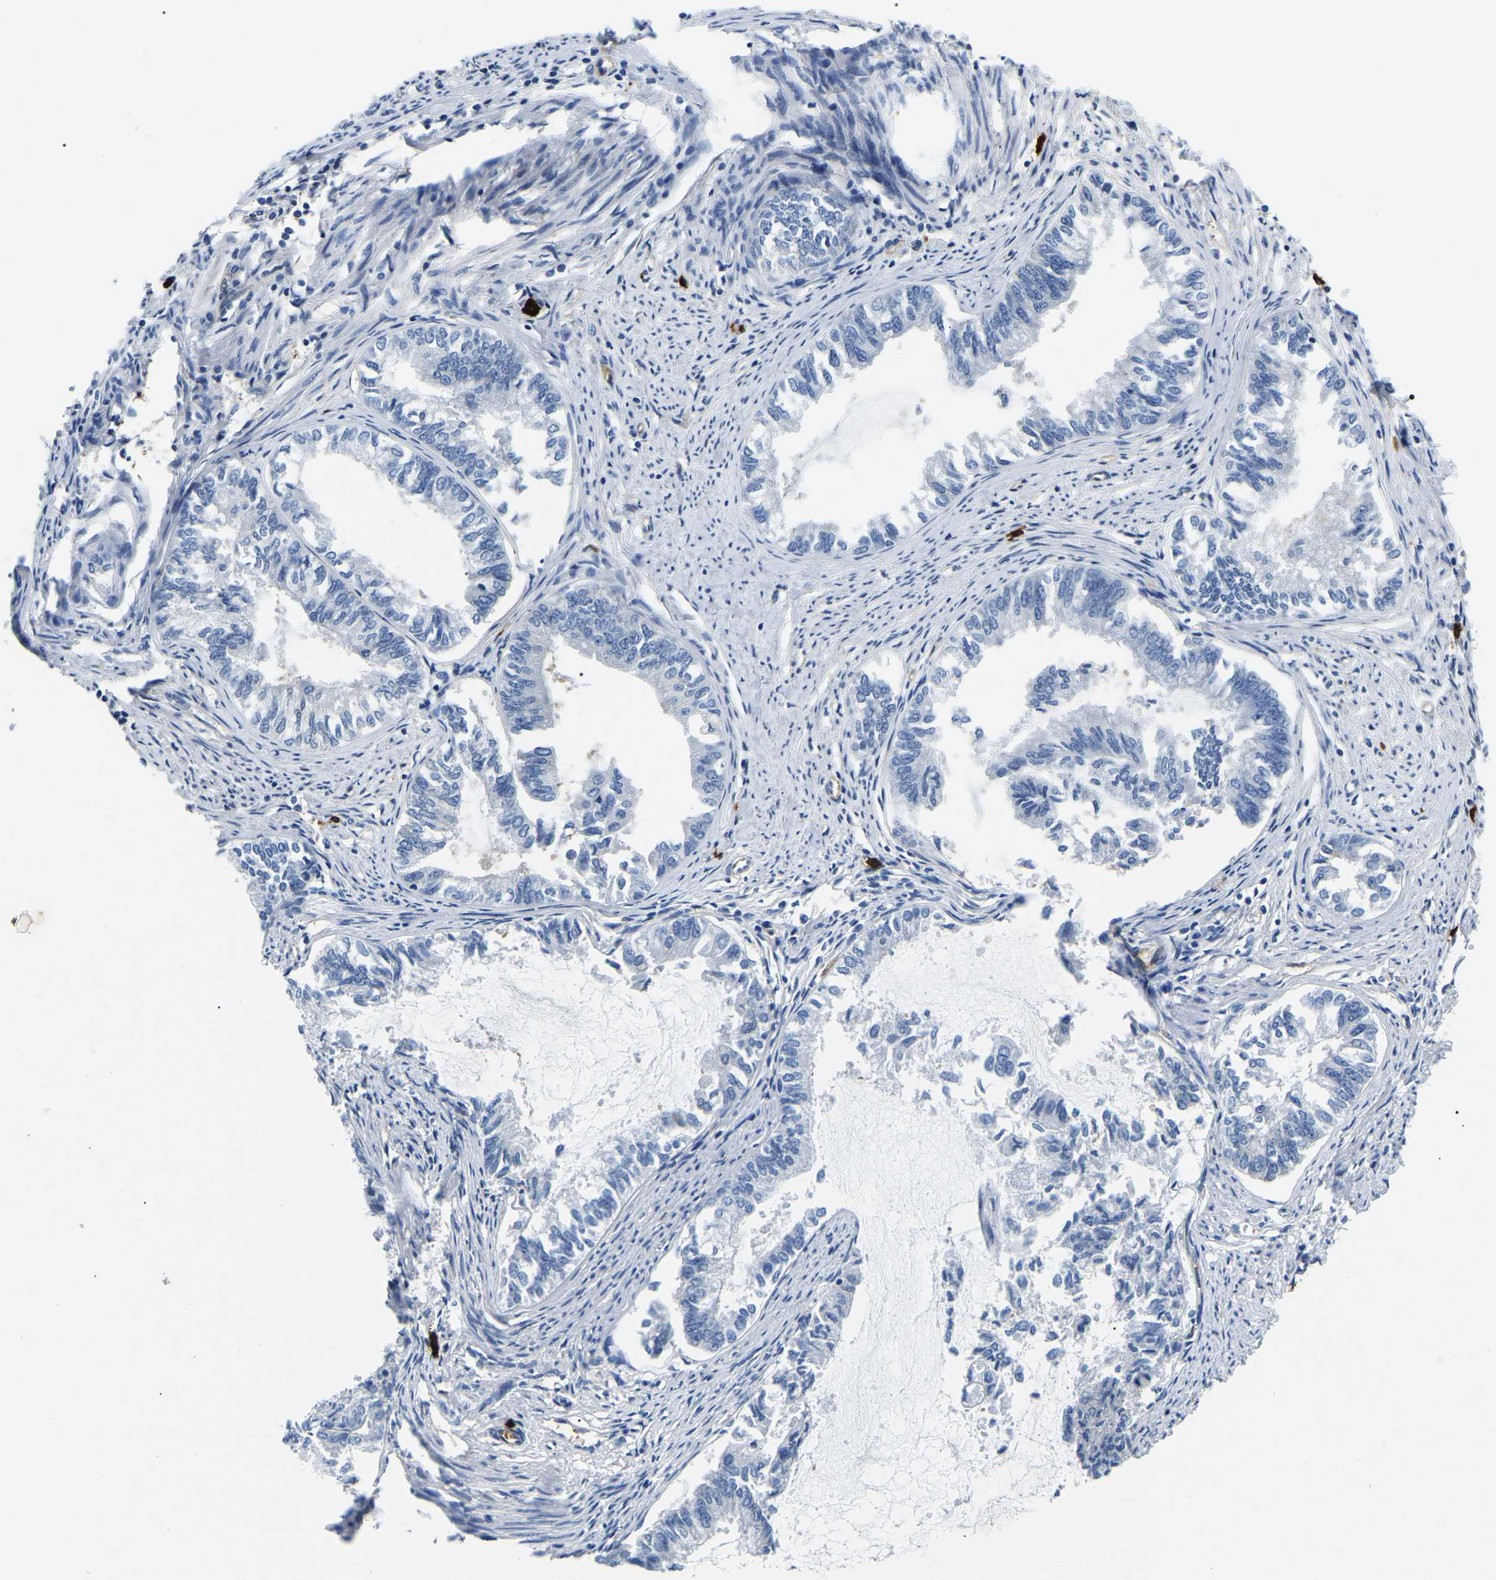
{"staining": {"intensity": "negative", "quantity": "none", "location": "none"}, "tissue": "endometrial cancer", "cell_type": "Tumor cells", "image_type": "cancer", "snomed": [{"axis": "morphology", "description": "Adenocarcinoma, NOS"}, {"axis": "topography", "description": "Endometrium"}], "caption": "This is an immunohistochemistry (IHC) photomicrograph of human endometrial cancer (adenocarcinoma). There is no staining in tumor cells.", "gene": "DUSP8", "patient": {"sex": "female", "age": 86}}